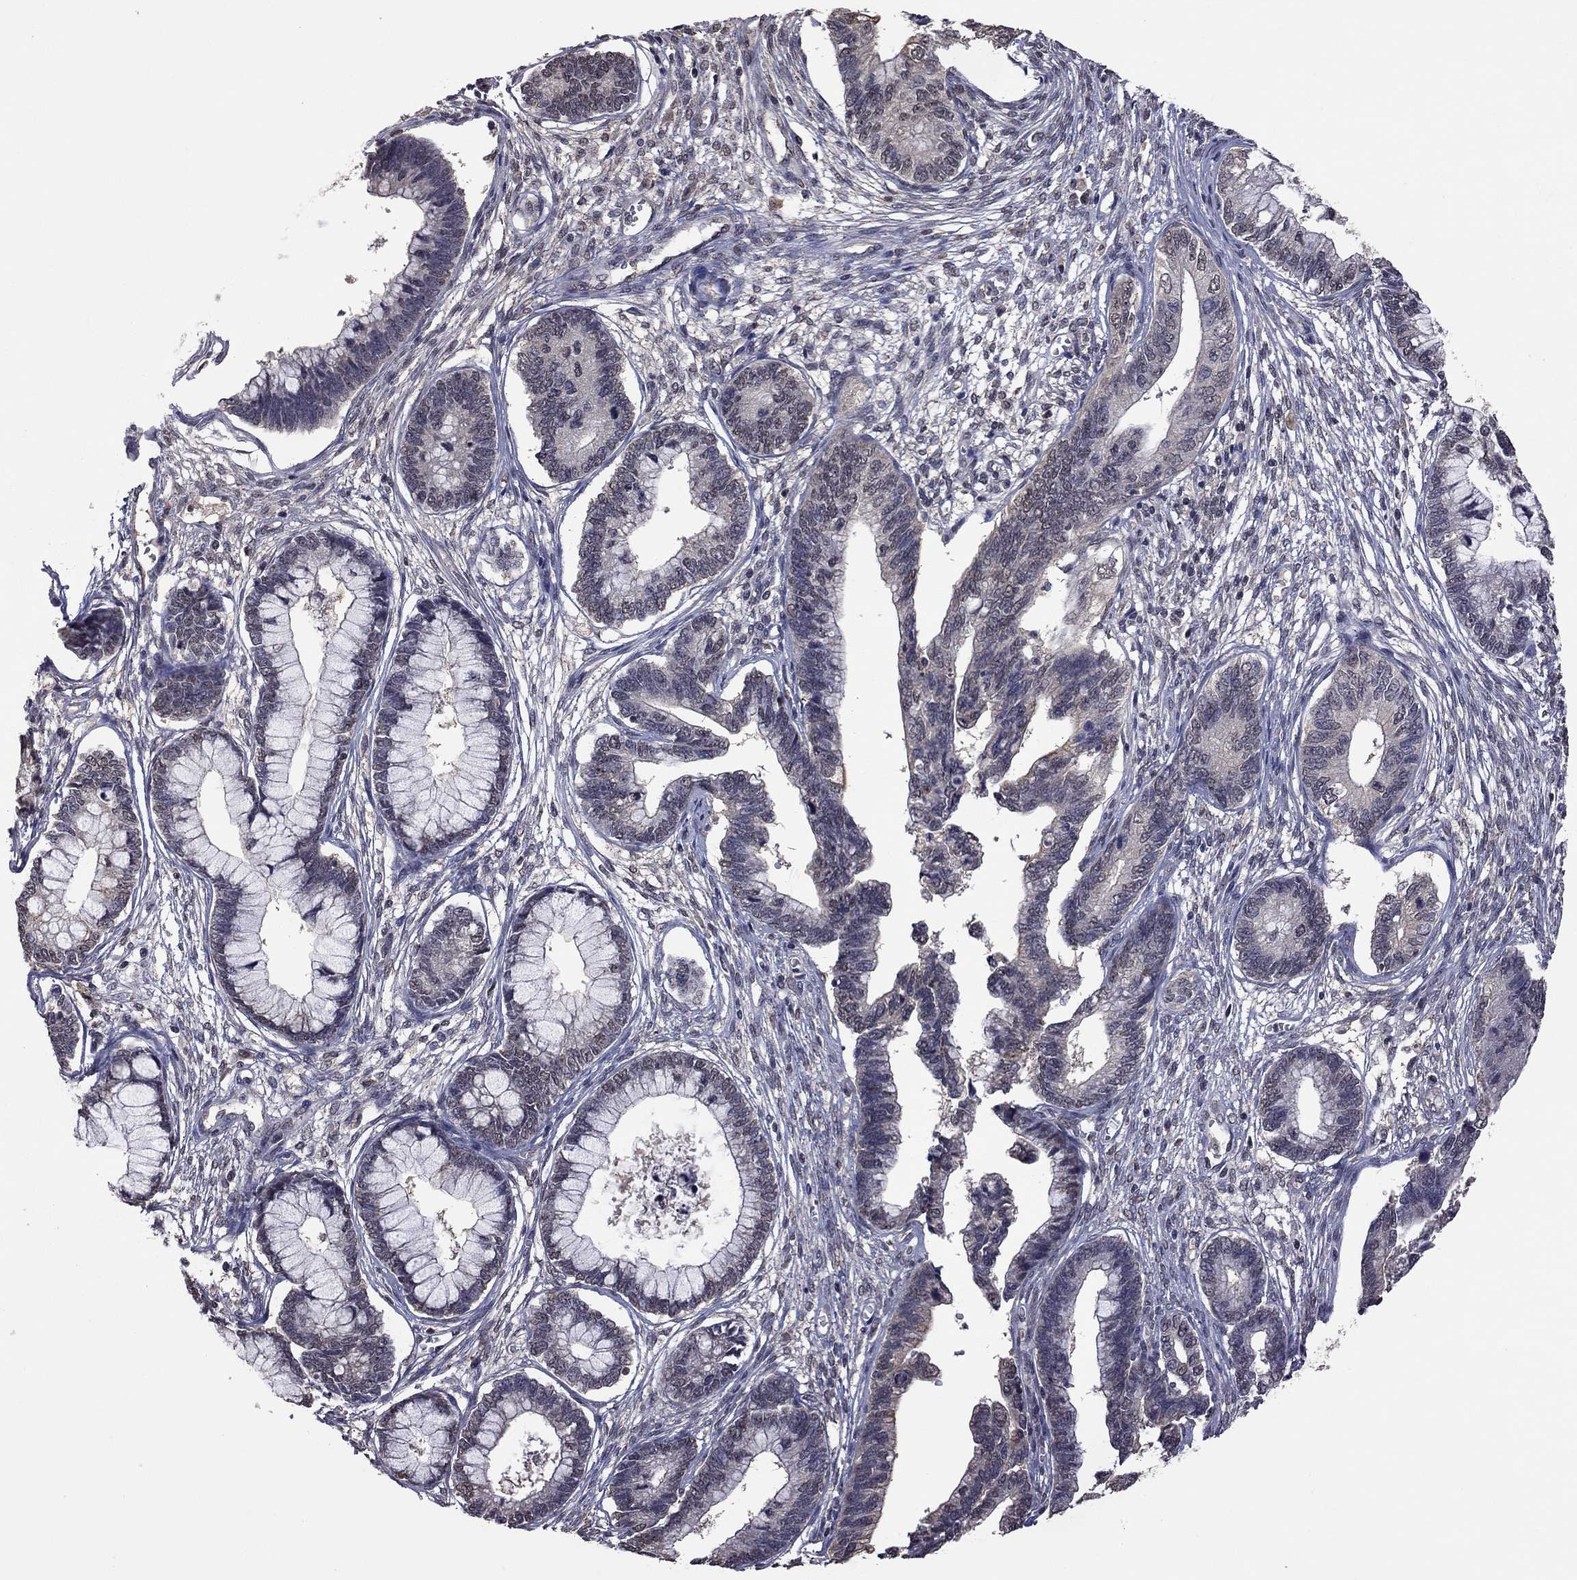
{"staining": {"intensity": "negative", "quantity": "none", "location": "none"}, "tissue": "cervical cancer", "cell_type": "Tumor cells", "image_type": "cancer", "snomed": [{"axis": "morphology", "description": "Adenocarcinoma, NOS"}, {"axis": "topography", "description": "Cervix"}], "caption": "DAB (3,3'-diaminobenzidine) immunohistochemical staining of human adenocarcinoma (cervical) displays no significant positivity in tumor cells.", "gene": "TSNARE1", "patient": {"sex": "female", "age": 44}}